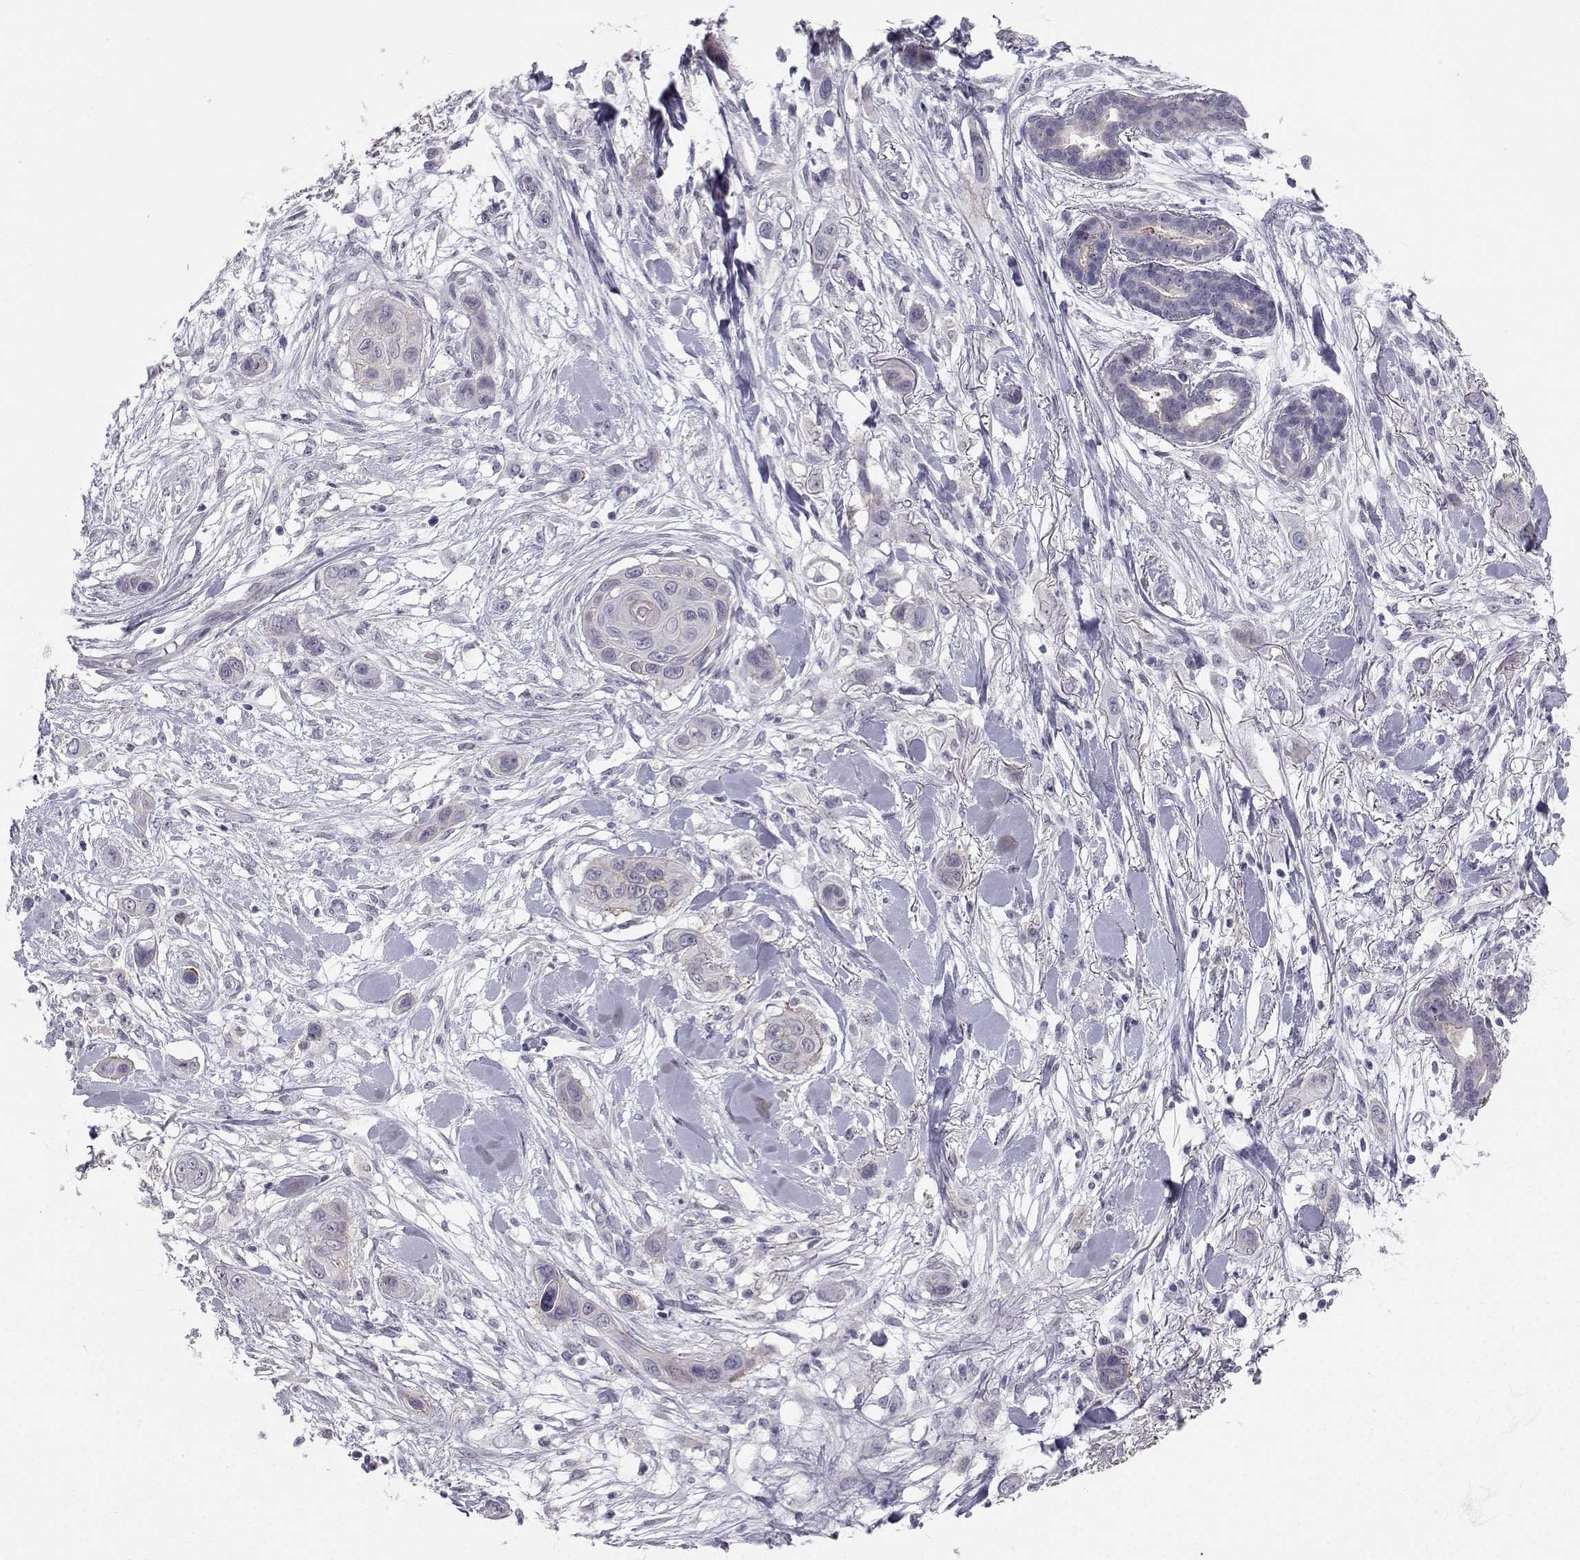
{"staining": {"intensity": "moderate", "quantity": "<25%", "location": "cytoplasmic/membranous"}, "tissue": "skin cancer", "cell_type": "Tumor cells", "image_type": "cancer", "snomed": [{"axis": "morphology", "description": "Squamous cell carcinoma, NOS"}, {"axis": "topography", "description": "Skin"}], "caption": "Immunohistochemistry (IHC) image of human skin cancer (squamous cell carcinoma) stained for a protein (brown), which demonstrates low levels of moderate cytoplasmic/membranous expression in about <25% of tumor cells.", "gene": "ZNF185", "patient": {"sex": "male", "age": 79}}